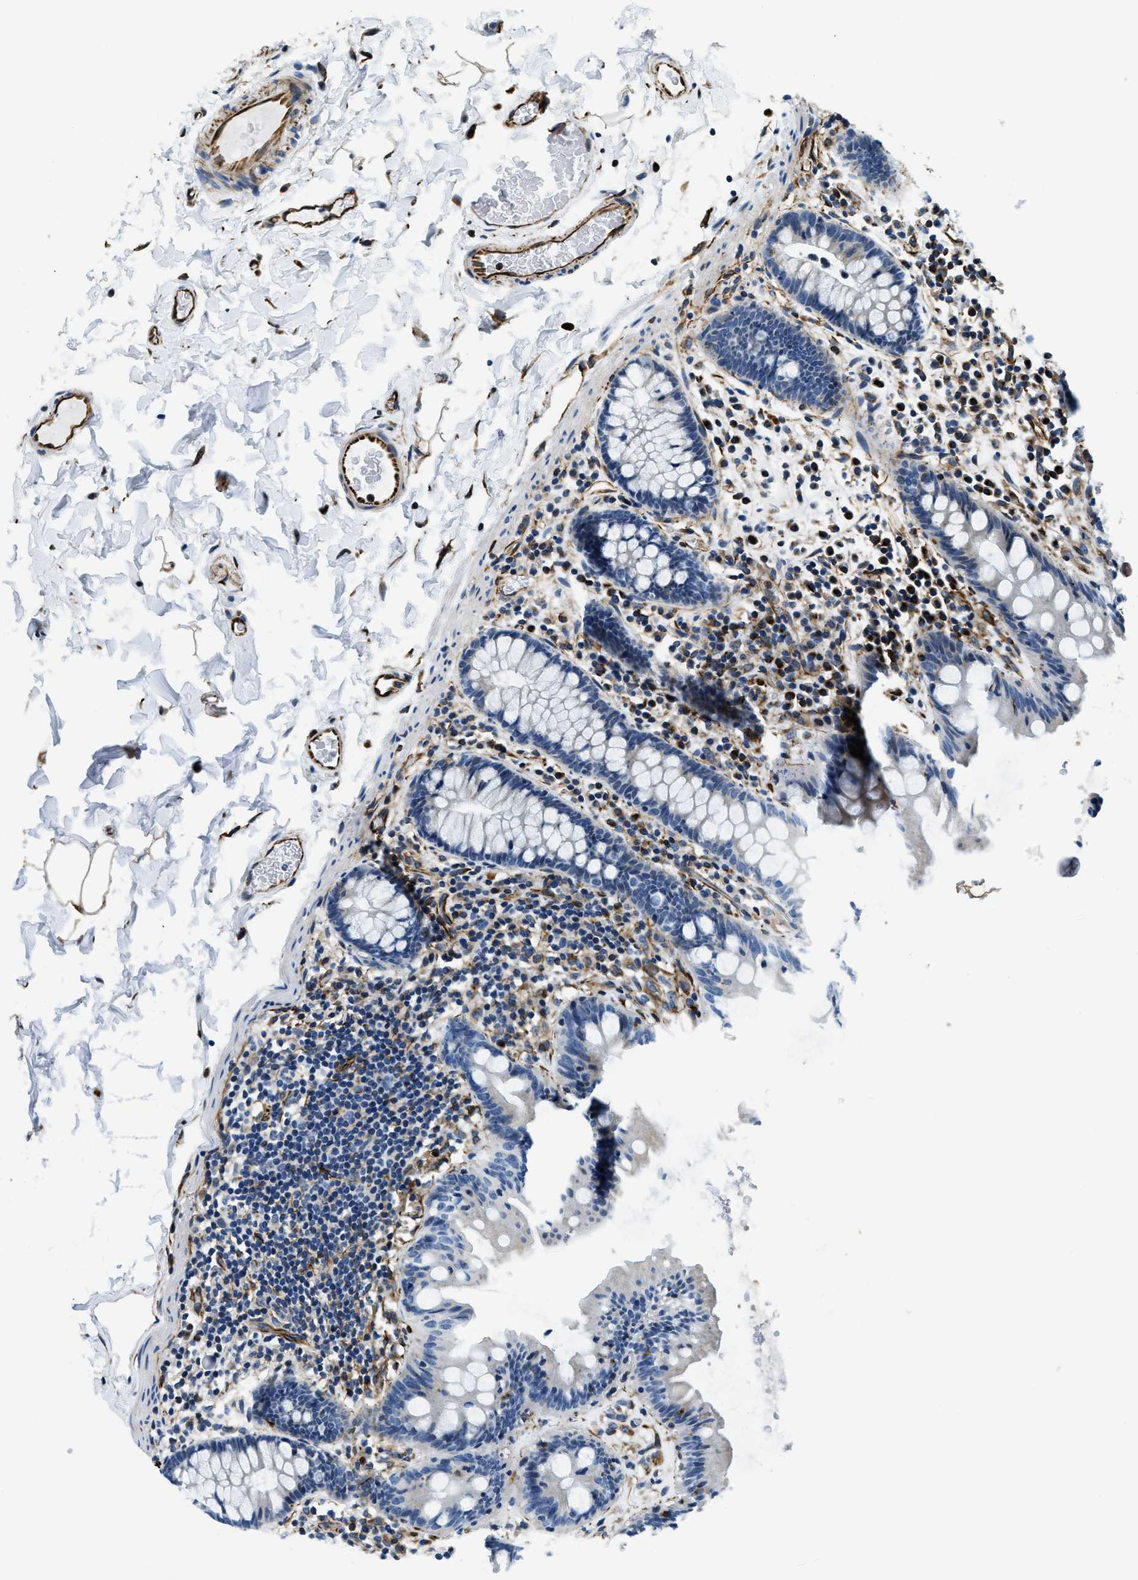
{"staining": {"intensity": "strong", "quantity": ">75%", "location": "cytoplasmic/membranous"}, "tissue": "colon", "cell_type": "Endothelial cells", "image_type": "normal", "snomed": [{"axis": "morphology", "description": "Normal tissue, NOS"}, {"axis": "topography", "description": "Colon"}], "caption": "Colon stained with DAB (3,3'-diaminobenzidine) immunohistochemistry displays high levels of strong cytoplasmic/membranous positivity in about >75% of endothelial cells. Immunohistochemistry stains the protein of interest in brown and the nuclei are stained blue.", "gene": "GNS", "patient": {"sex": "female", "age": 80}}